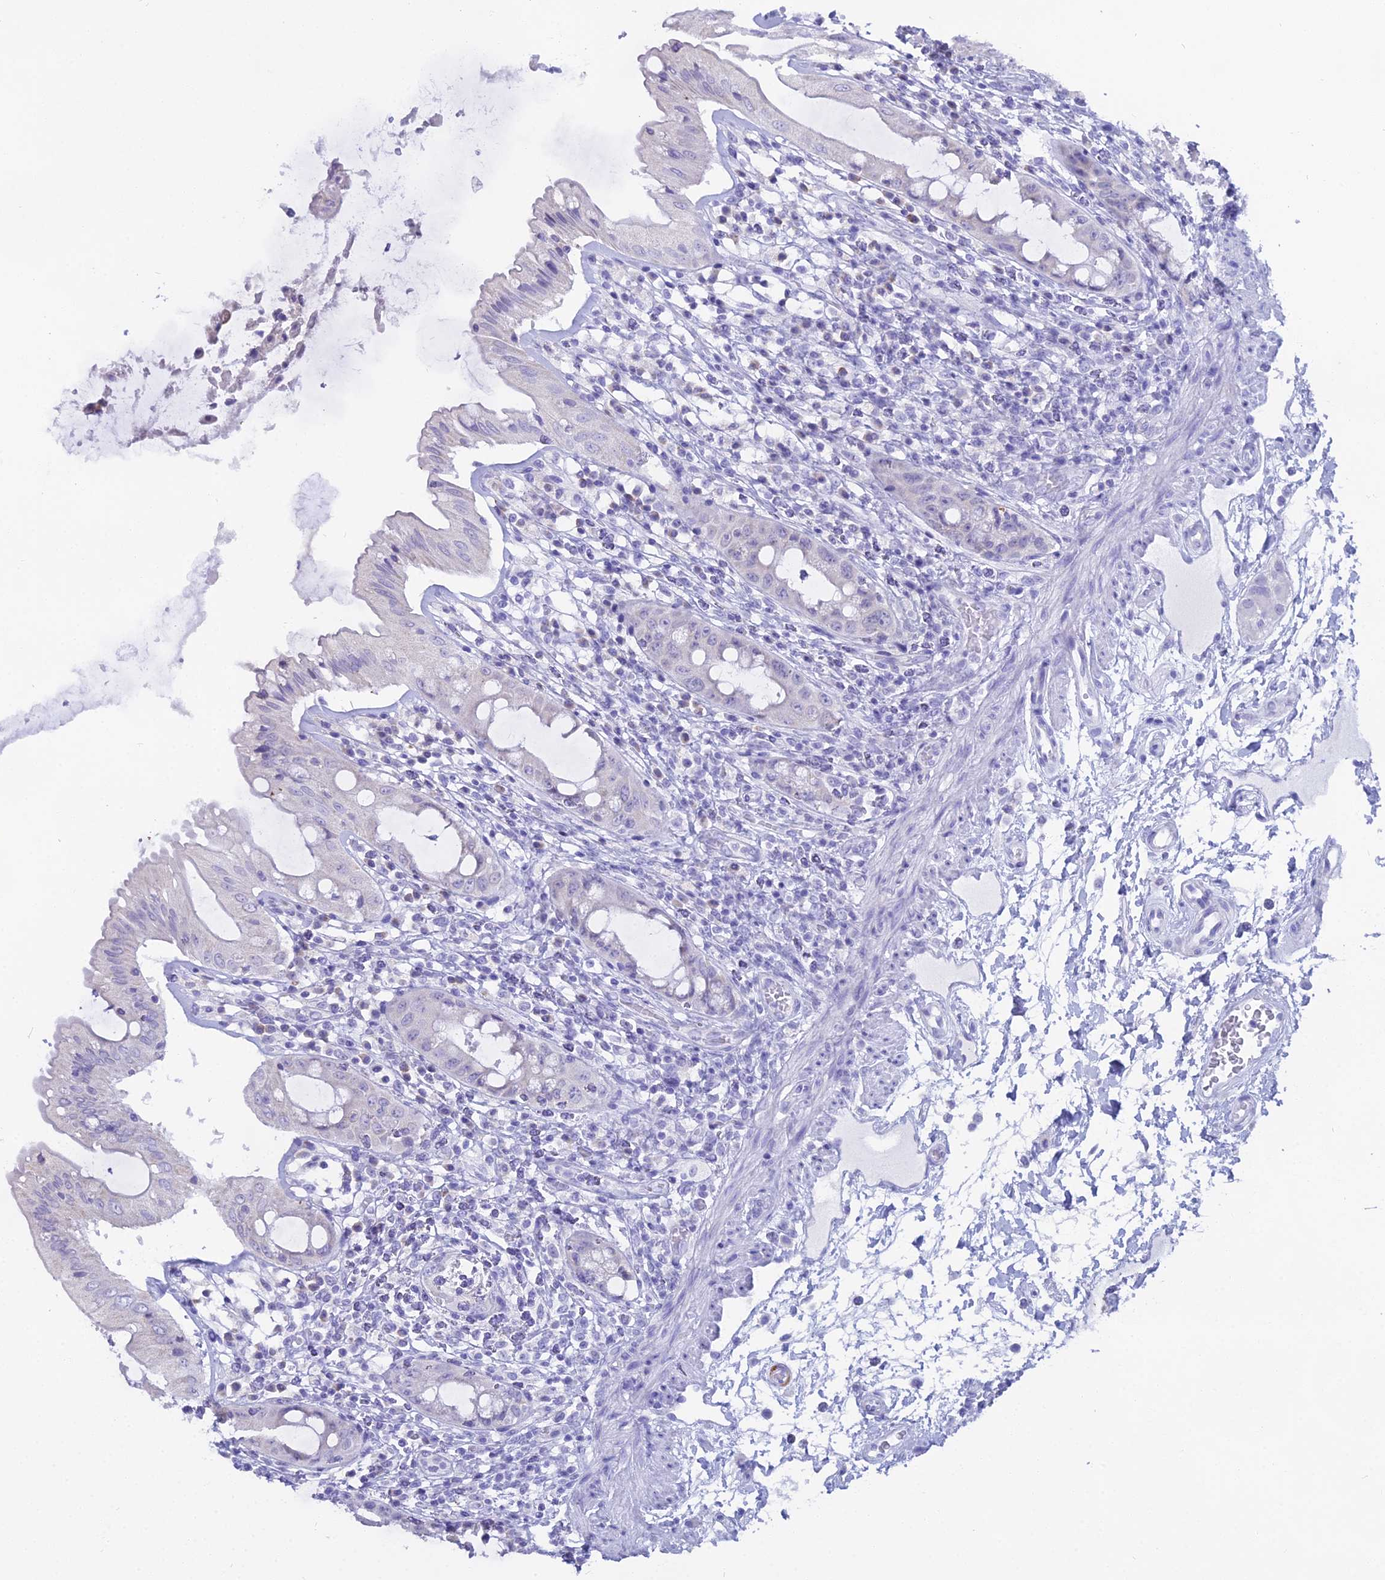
{"staining": {"intensity": "weak", "quantity": "25%-75%", "location": "cytoplasmic/membranous"}, "tissue": "rectum", "cell_type": "Glandular cells", "image_type": "normal", "snomed": [{"axis": "morphology", "description": "Normal tissue, NOS"}, {"axis": "topography", "description": "Rectum"}], "caption": "High-magnification brightfield microscopy of normal rectum stained with DAB (brown) and counterstained with hematoxylin (blue). glandular cells exhibit weak cytoplasmic/membranous positivity is present in about25%-75% of cells.", "gene": "CGB1", "patient": {"sex": "female", "age": 57}}